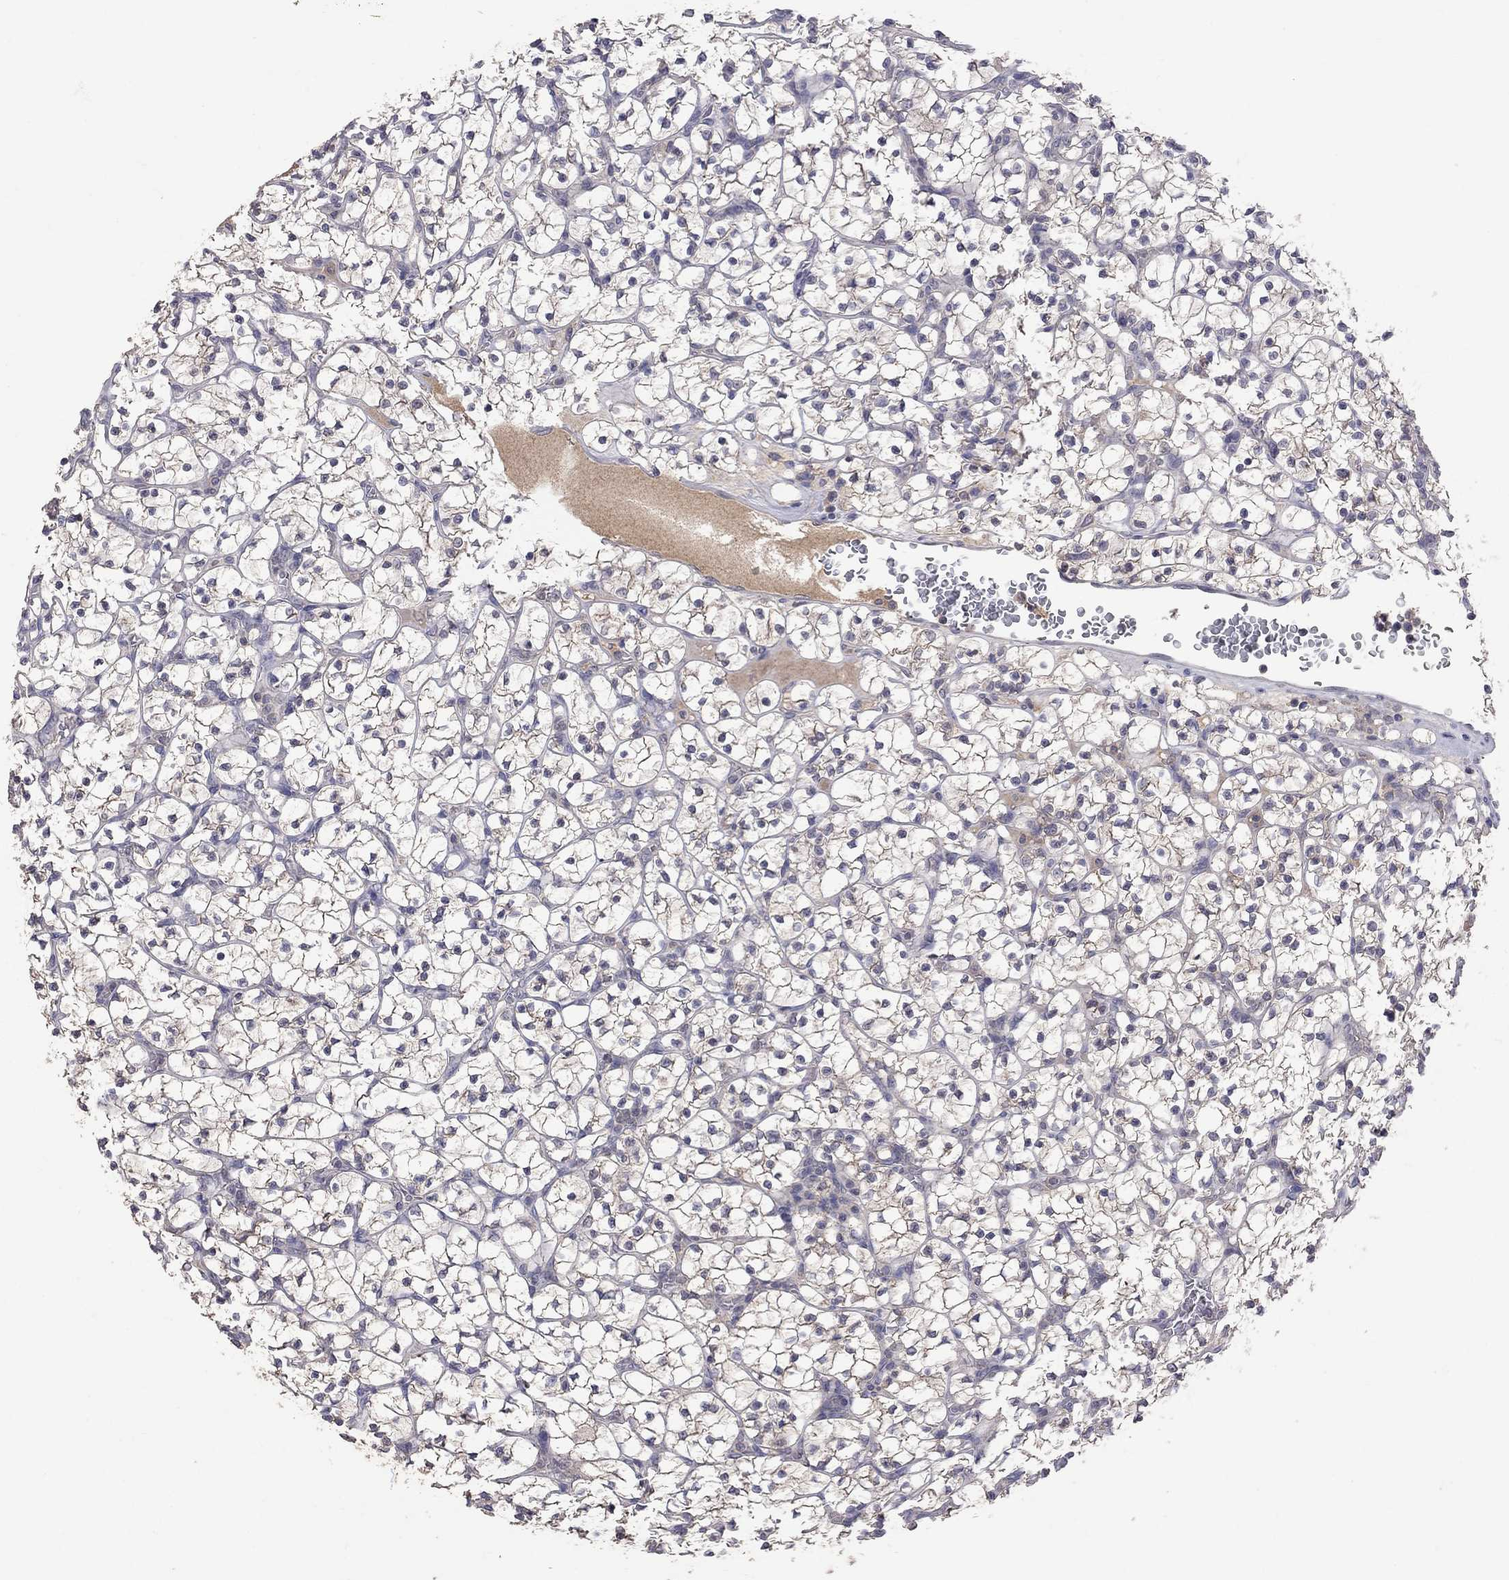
{"staining": {"intensity": "weak", "quantity": ">75%", "location": "cytoplasmic/membranous"}, "tissue": "renal cancer", "cell_type": "Tumor cells", "image_type": "cancer", "snomed": [{"axis": "morphology", "description": "Adenocarcinoma, NOS"}, {"axis": "topography", "description": "Kidney"}], "caption": "A photomicrograph of human renal adenocarcinoma stained for a protein reveals weak cytoplasmic/membranous brown staining in tumor cells.", "gene": "HTR6", "patient": {"sex": "female", "age": 89}}